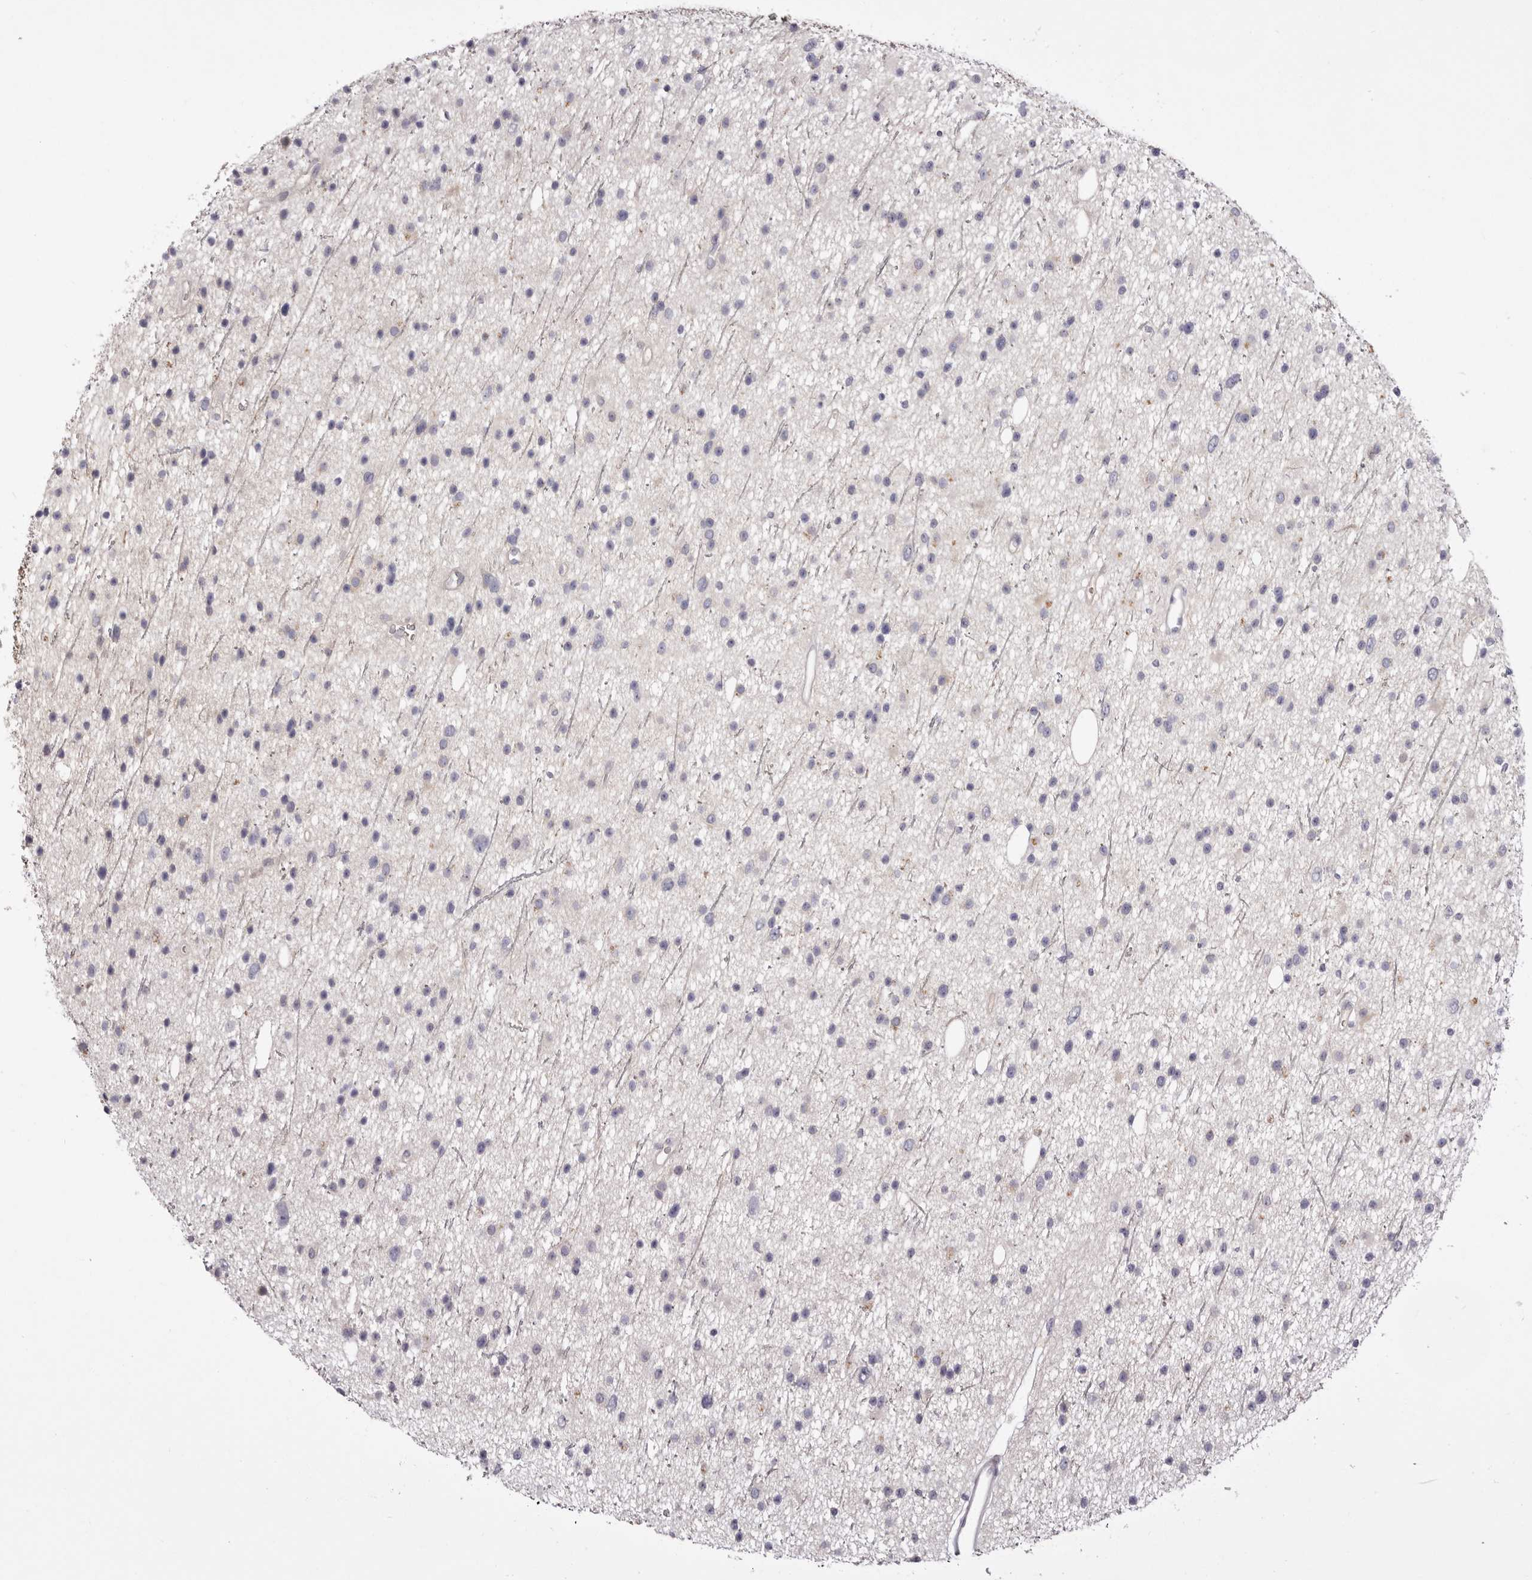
{"staining": {"intensity": "negative", "quantity": "none", "location": "none"}, "tissue": "glioma", "cell_type": "Tumor cells", "image_type": "cancer", "snomed": [{"axis": "morphology", "description": "Glioma, malignant, Low grade"}, {"axis": "topography", "description": "Cerebral cortex"}], "caption": "An immunohistochemistry (IHC) micrograph of malignant glioma (low-grade) is shown. There is no staining in tumor cells of malignant glioma (low-grade). The staining is performed using DAB (3,3'-diaminobenzidine) brown chromogen with nuclei counter-stained in using hematoxylin.", "gene": "S1PR5", "patient": {"sex": "female", "age": 39}}